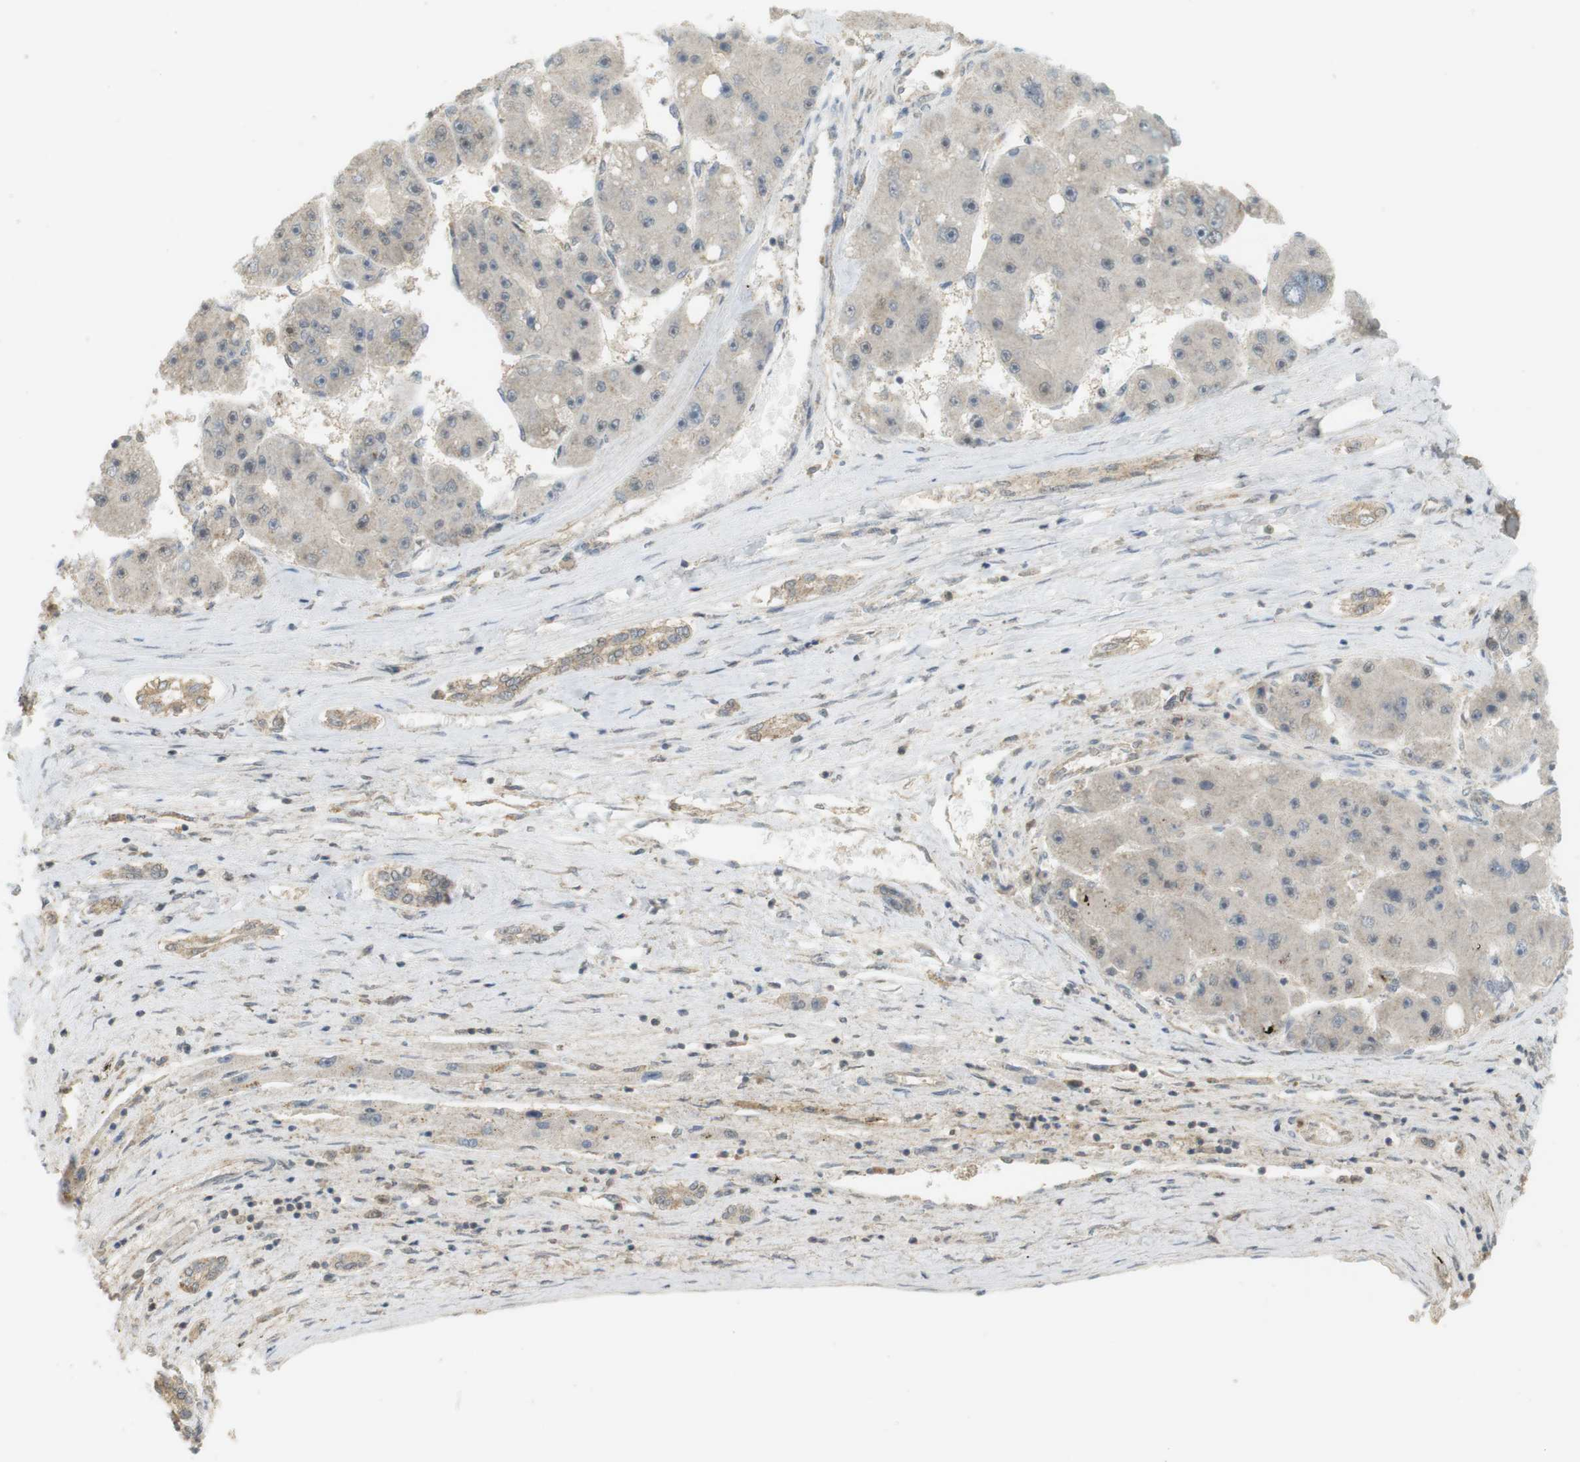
{"staining": {"intensity": "negative", "quantity": "none", "location": "none"}, "tissue": "liver cancer", "cell_type": "Tumor cells", "image_type": "cancer", "snomed": [{"axis": "morphology", "description": "Carcinoma, Hepatocellular, NOS"}, {"axis": "topography", "description": "Liver"}], "caption": "Image shows no significant protein positivity in tumor cells of liver cancer (hepatocellular carcinoma).", "gene": "TTK", "patient": {"sex": "female", "age": 61}}